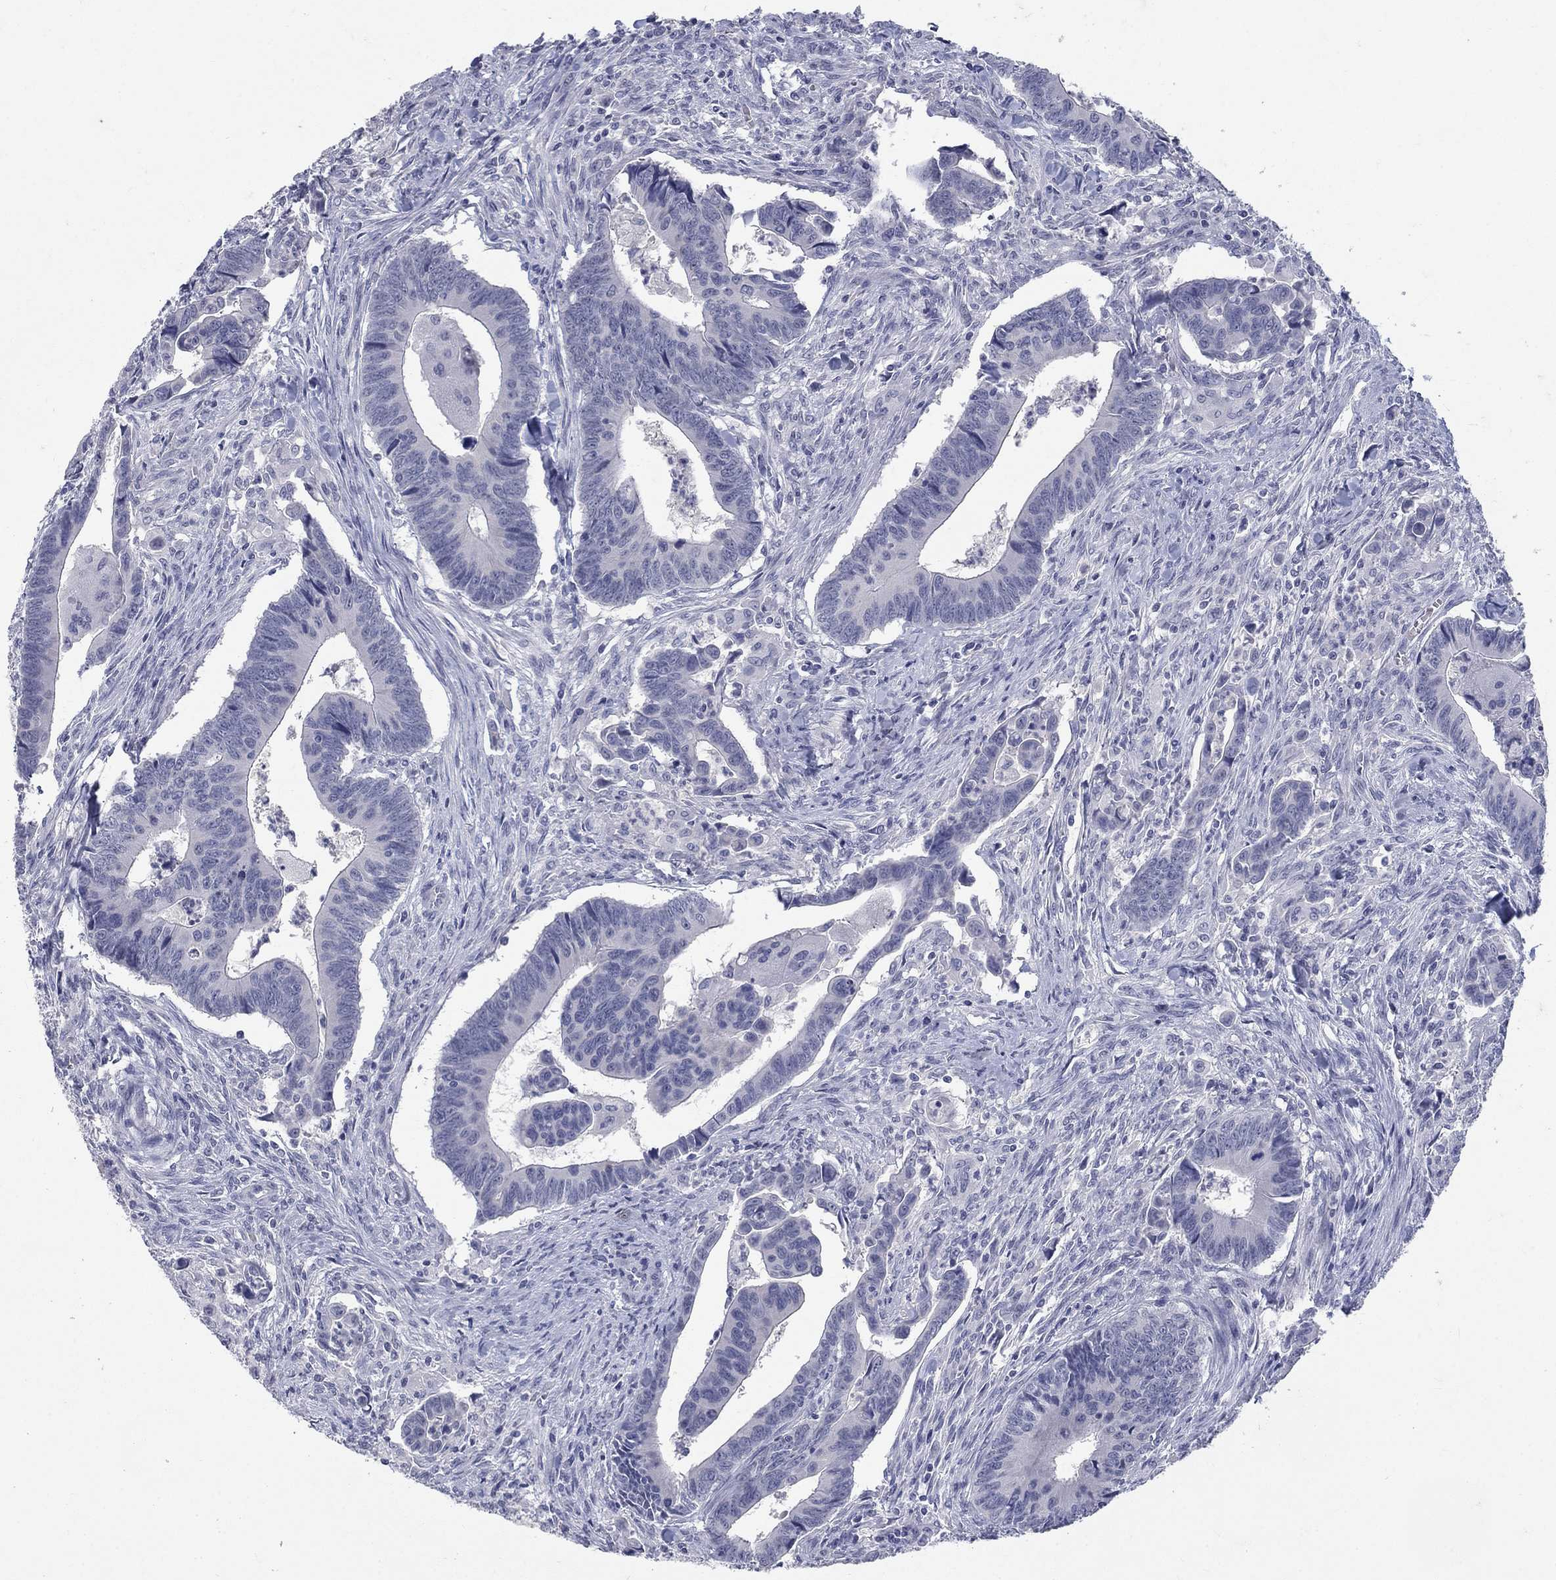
{"staining": {"intensity": "negative", "quantity": "none", "location": "none"}, "tissue": "colorectal cancer", "cell_type": "Tumor cells", "image_type": "cancer", "snomed": [{"axis": "morphology", "description": "Adenocarcinoma, NOS"}, {"axis": "topography", "description": "Rectum"}], "caption": "Tumor cells show no significant expression in colorectal cancer (adenocarcinoma).", "gene": "ELAVL4", "patient": {"sex": "male", "age": 67}}